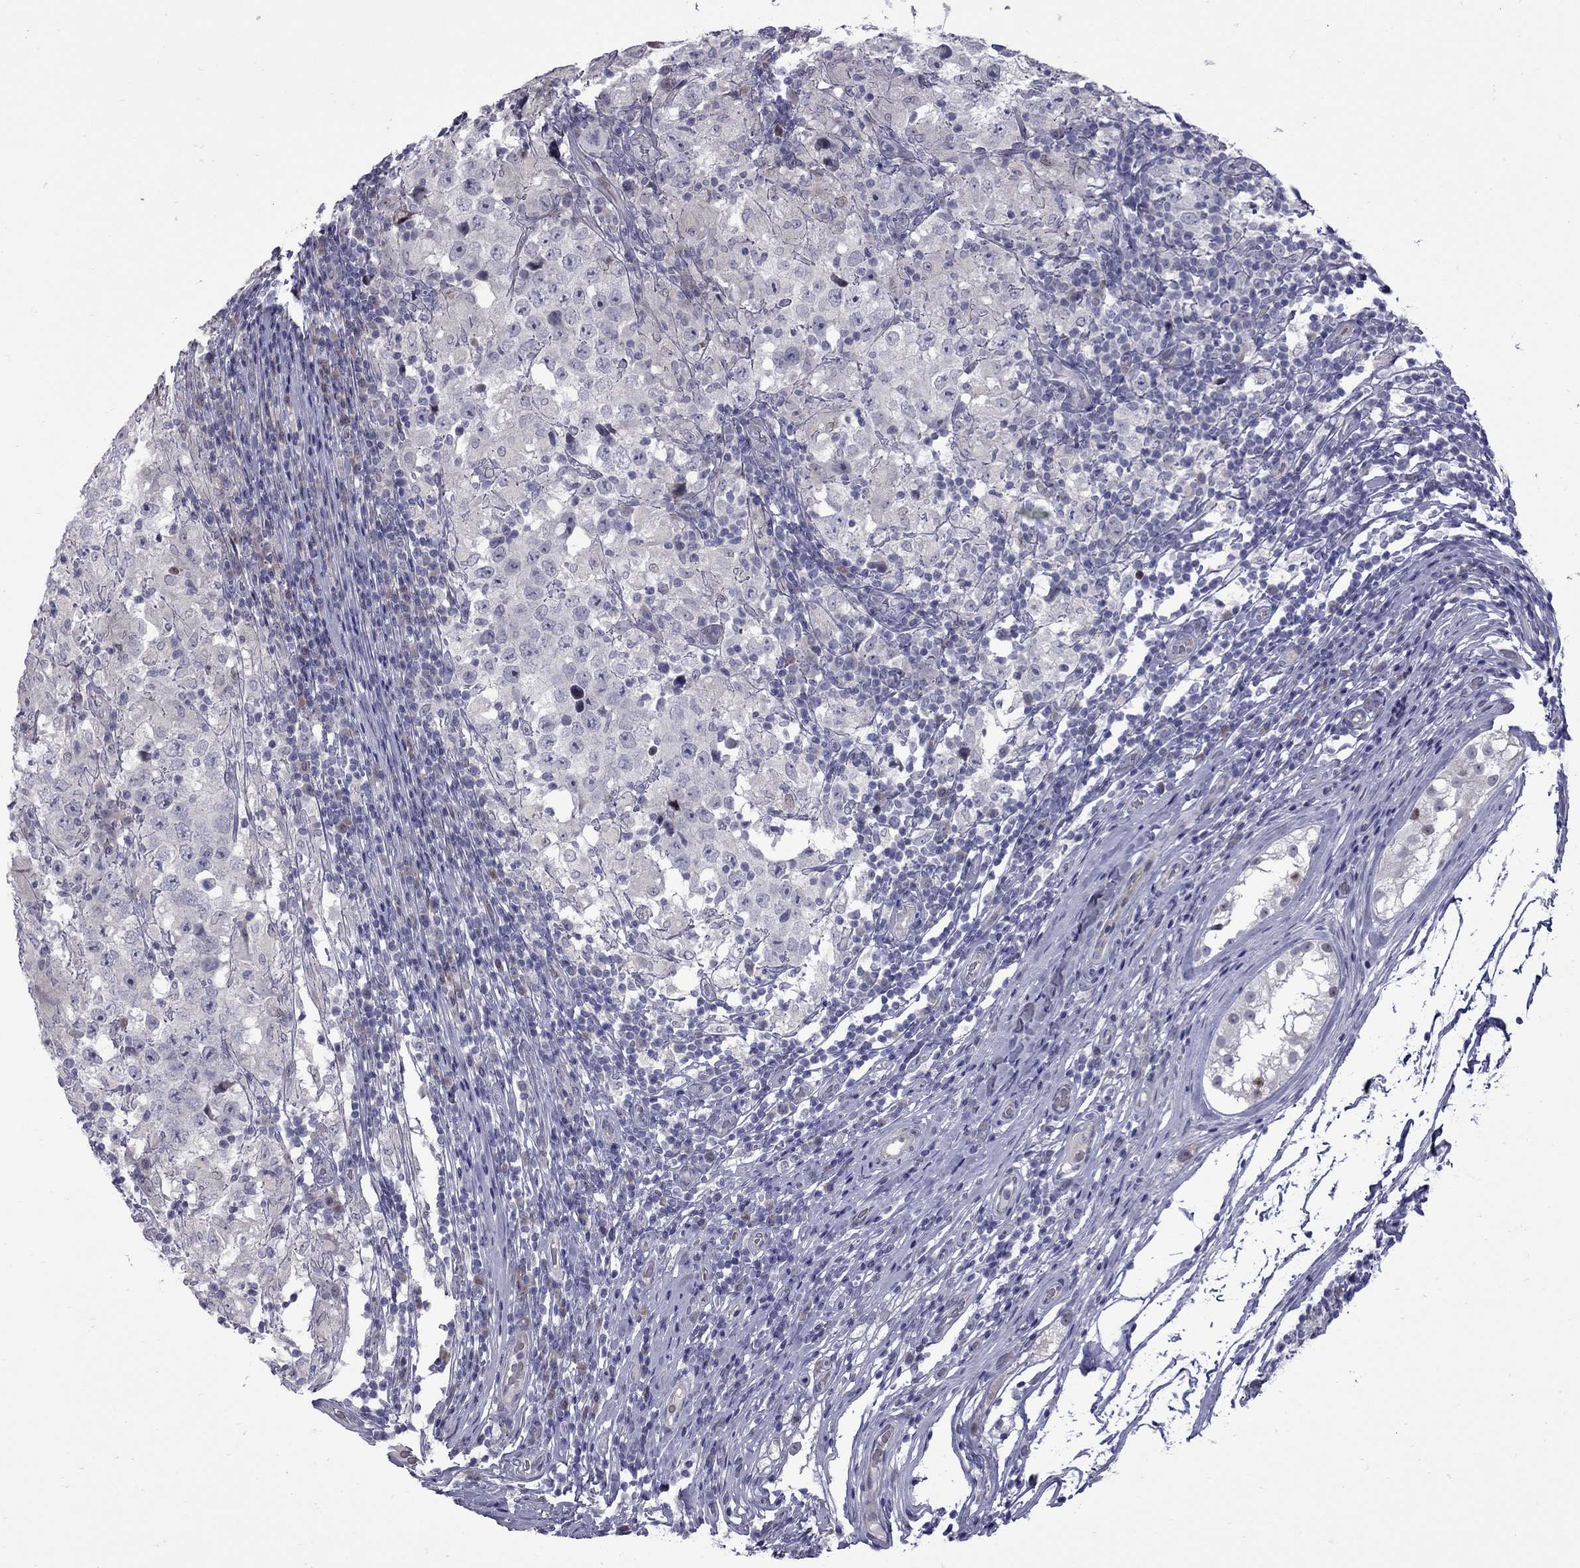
{"staining": {"intensity": "negative", "quantity": "none", "location": "none"}, "tissue": "testis cancer", "cell_type": "Tumor cells", "image_type": "cancer", "snomed": [{"axis": "morphology", "description": "Seminoma, NOS"}, {"axis": "morphology", "description": "Carcinoma, Embryonal, NOS"}, {"axis": "topography", "description": "Testis"}], "caption": "IHC image of testis seminoma stained for a protein (brown), which displays no expression in tumor cells.", "gene": "NRARP", "patient": {"sex": "male", "age": 41}}